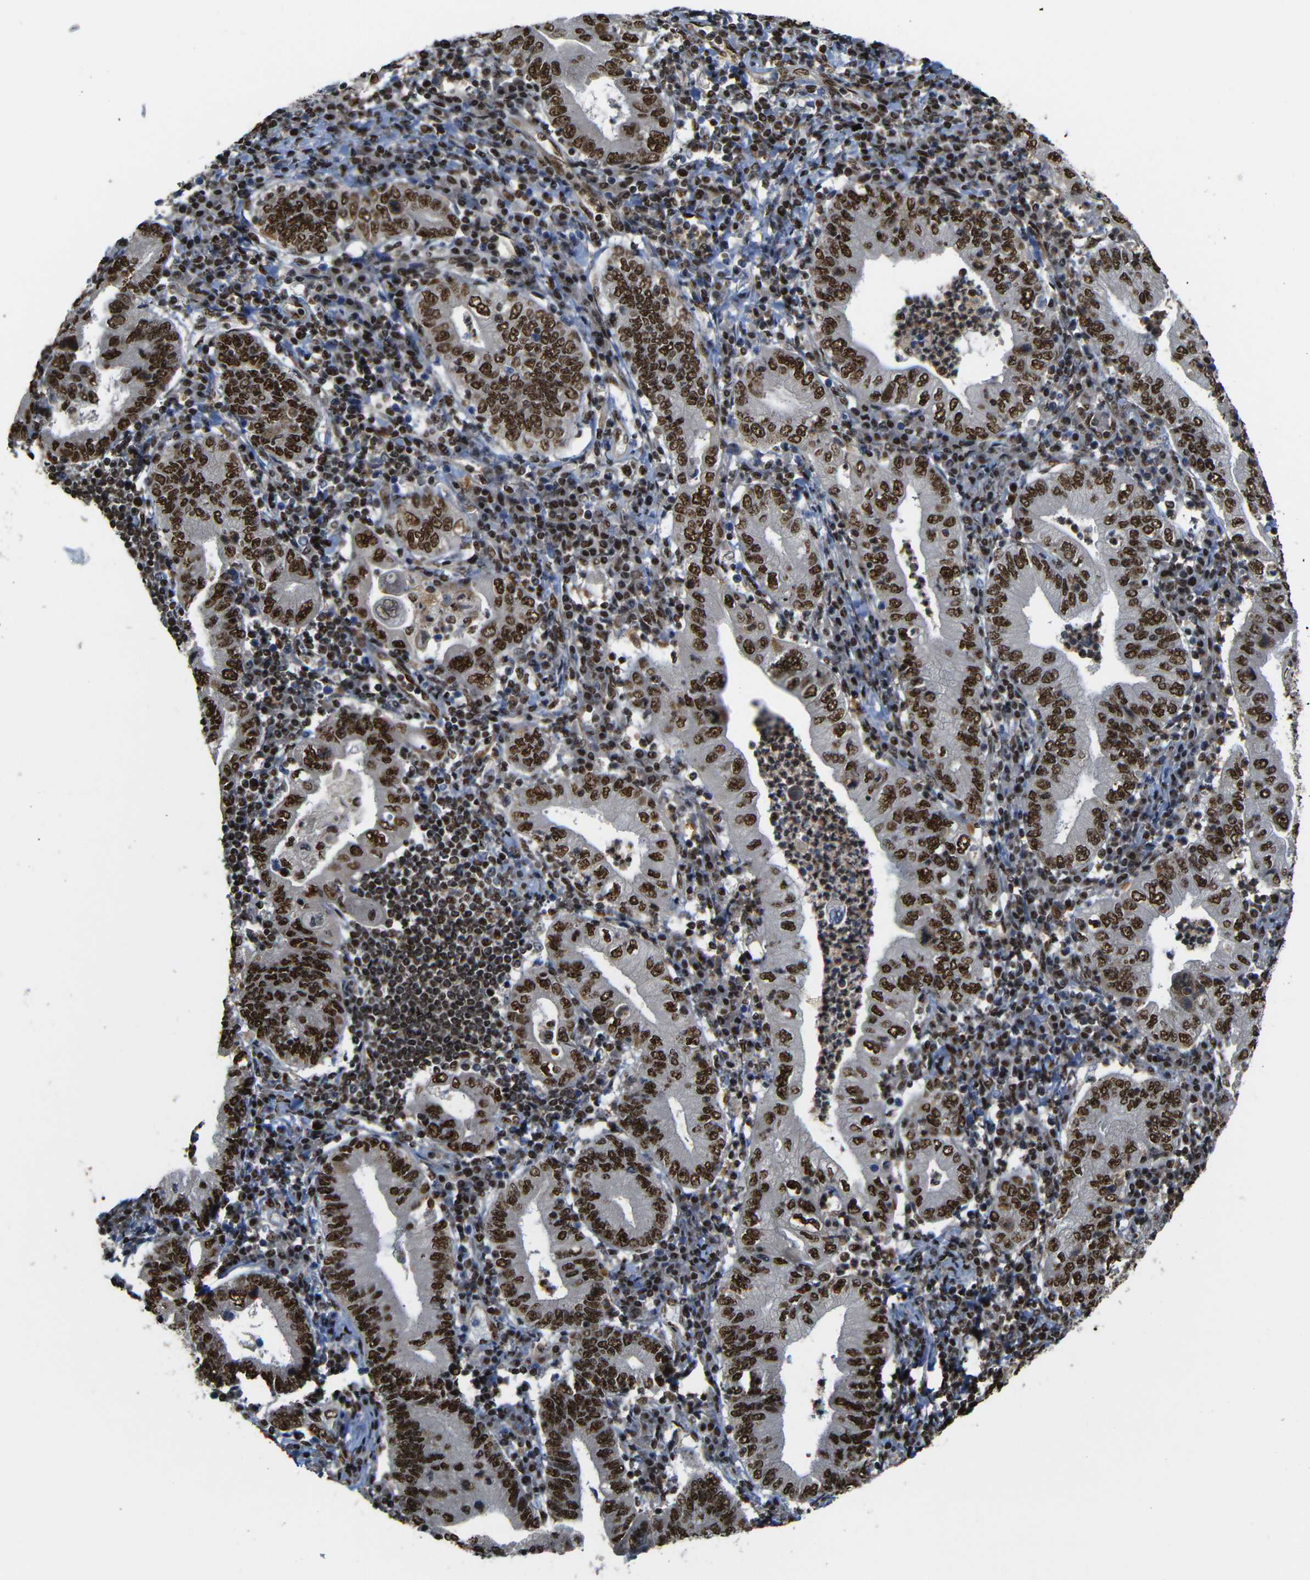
{"staining": {"intensity": "strong", "quantity": ">75%", "location": "cytoplasmic/membranous,nuclear"}, "tissue": "stomach cancer", "cell_type": "Tumor cells", "image_type": "cancer", "snomed": [{"axis": "morphology", "description": "Normal tissue, NOS"}, {"axis": "morphology", "description": "Adenocarcinoma, NOS"}, {"axis": "topography", "description": "Esophagus"}, {"axis": "topography", "description": "Stomach, upper"}, {"axis": "topography", "description": "Peripheral nerve tissue"}], "caption": "An immunohistochemistry (IHC) photomicrograph of neoplastic tissue is shown. Protein staining in brown highlights strong cytoplasmic/membranous and nuclear positivity in adenocarcinoma (stomach) within tumor cells. Immunohistochemistry (ihc) stains the protein of interest in brown and the nuclei are stained blue.", "gene": "TCF7L2", "patient": {"sex": "male", "age": 62}}